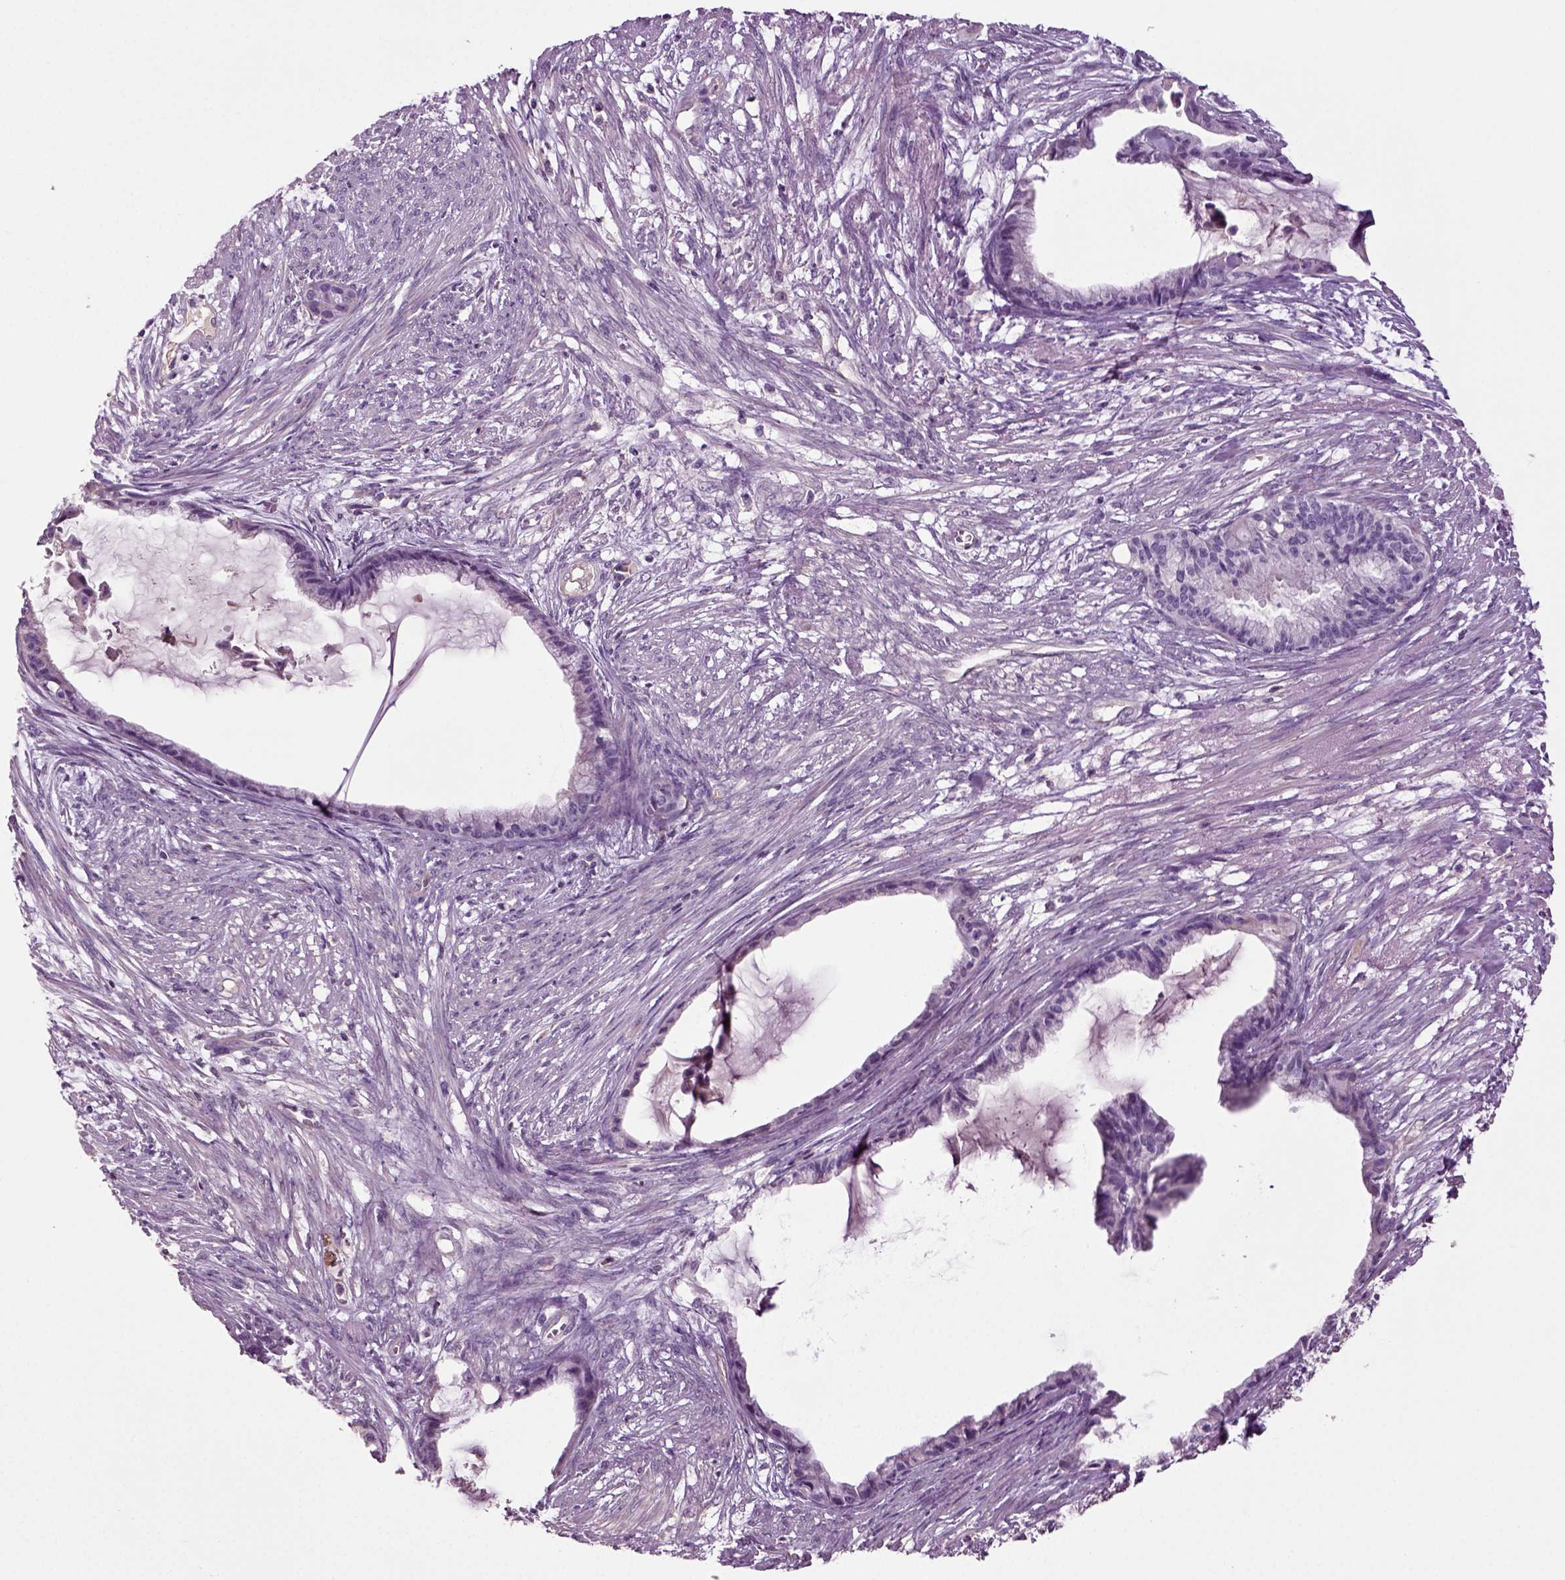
{"staining": {"intensity": "negative", "quantity": "none", "location": "none"}, "tissue": "endometrial cancer", "cell_type": "Tumor cells", "image_type": "cancer", "snomed": [{"axis": "morphology", "description": "Adenocarcinoma, NOS"}, {"axis": "topography", "description": "Endometrium"}], "caption": "An immunohistochemistry histopathology image of endometrial adenocarcinoma is shown. There is no staining in tumor cells of endometrial adenocarcinoma.", "gene": "DEFB118", "patient": {"sex": "female", "age": 86}}